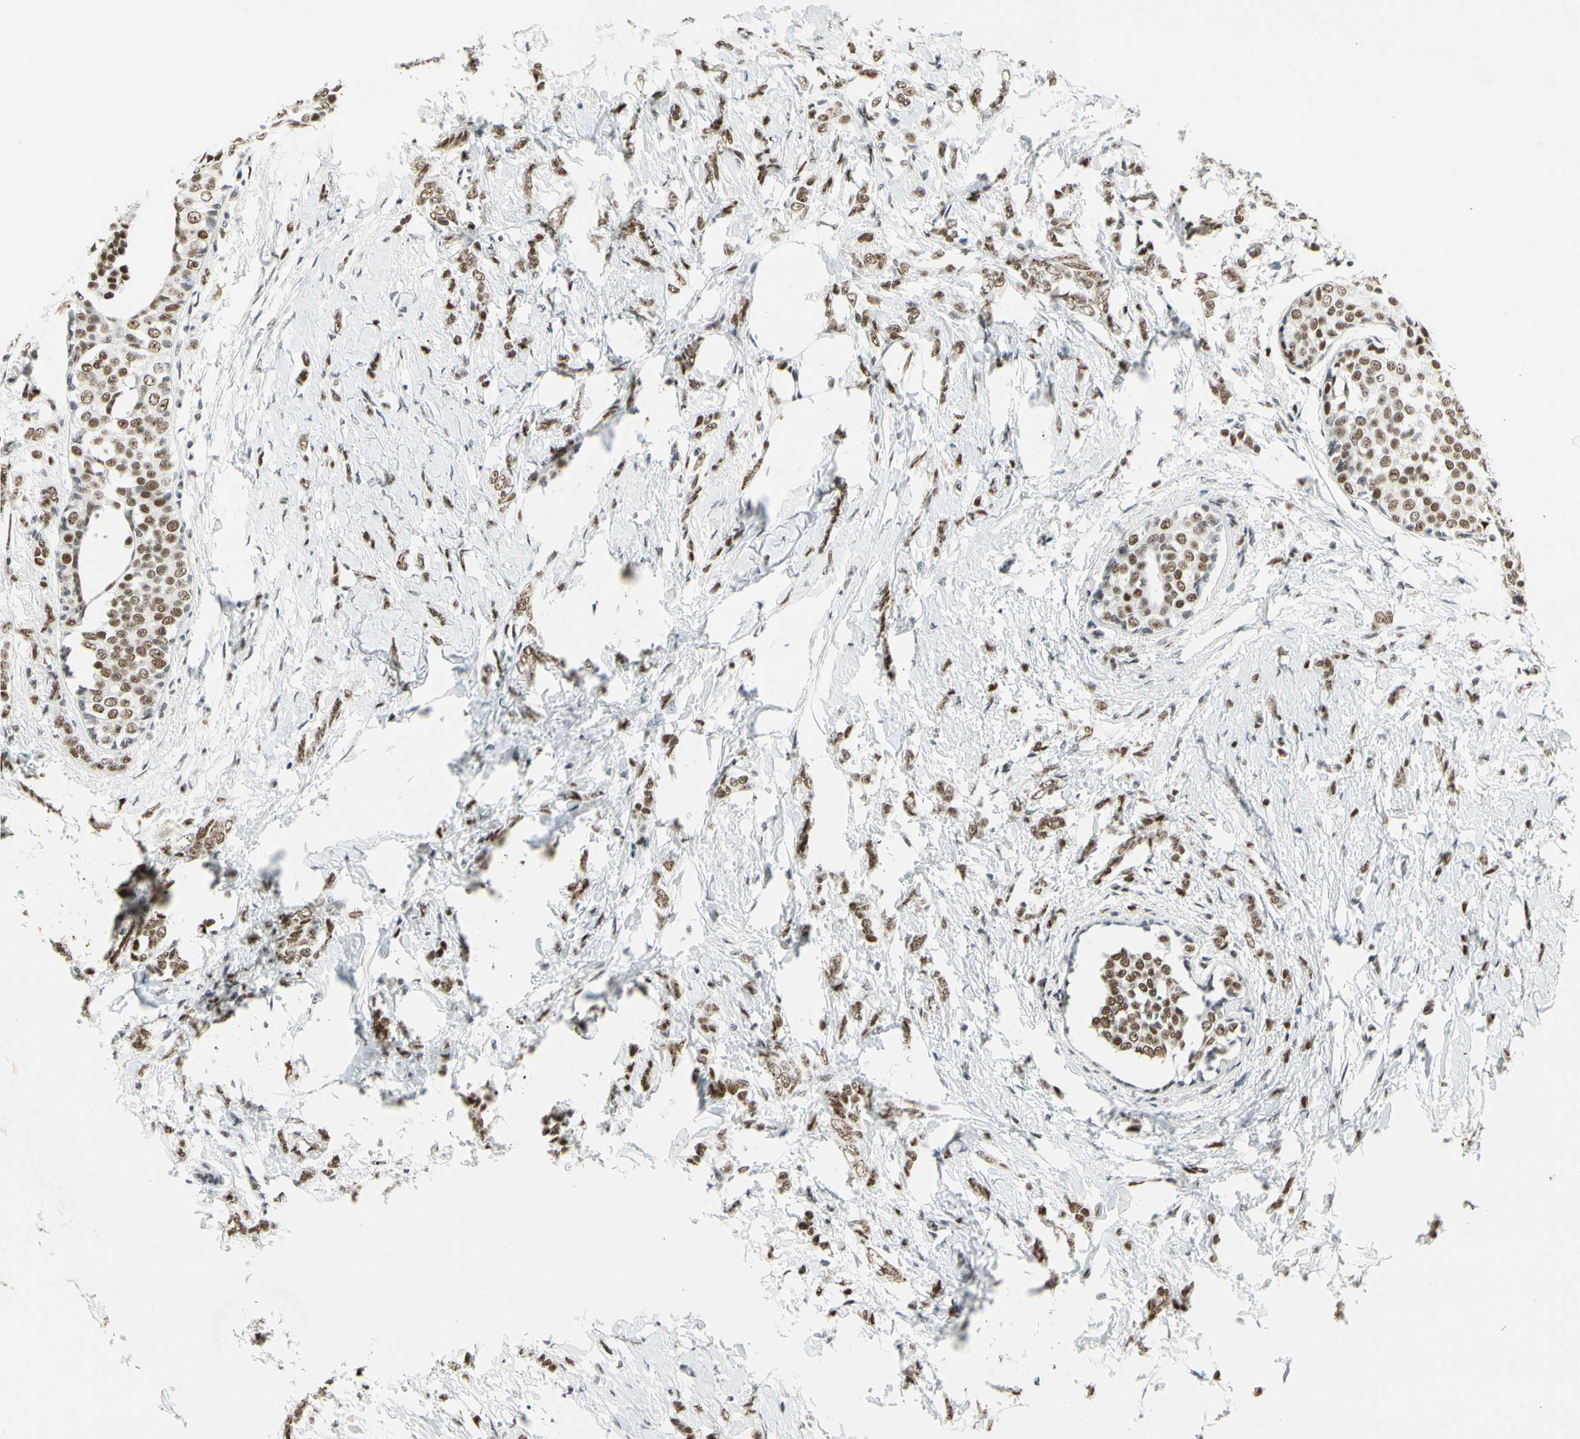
{"staining": {"intensity": "moderate", "quantity": ">75%", "location": "nuclear"}, "tissue": "breast cancer", "cell_type": "Tumor cells", "image_type": "cancer", "snomed": [{"axis": "morphology", "description": "Lobular carcinoma, in situ"}, {"axis": "morphology", "description": "Lobular carcinoma"}, {"axis": "topography", "description": "Breast"}], "caption": "Protein staining displays moderate nuclear staining in about >75% of tumor cells in breast cancer.", "gene": "ZSCAN16", "patient": {"sex": "female", "age": 41}}